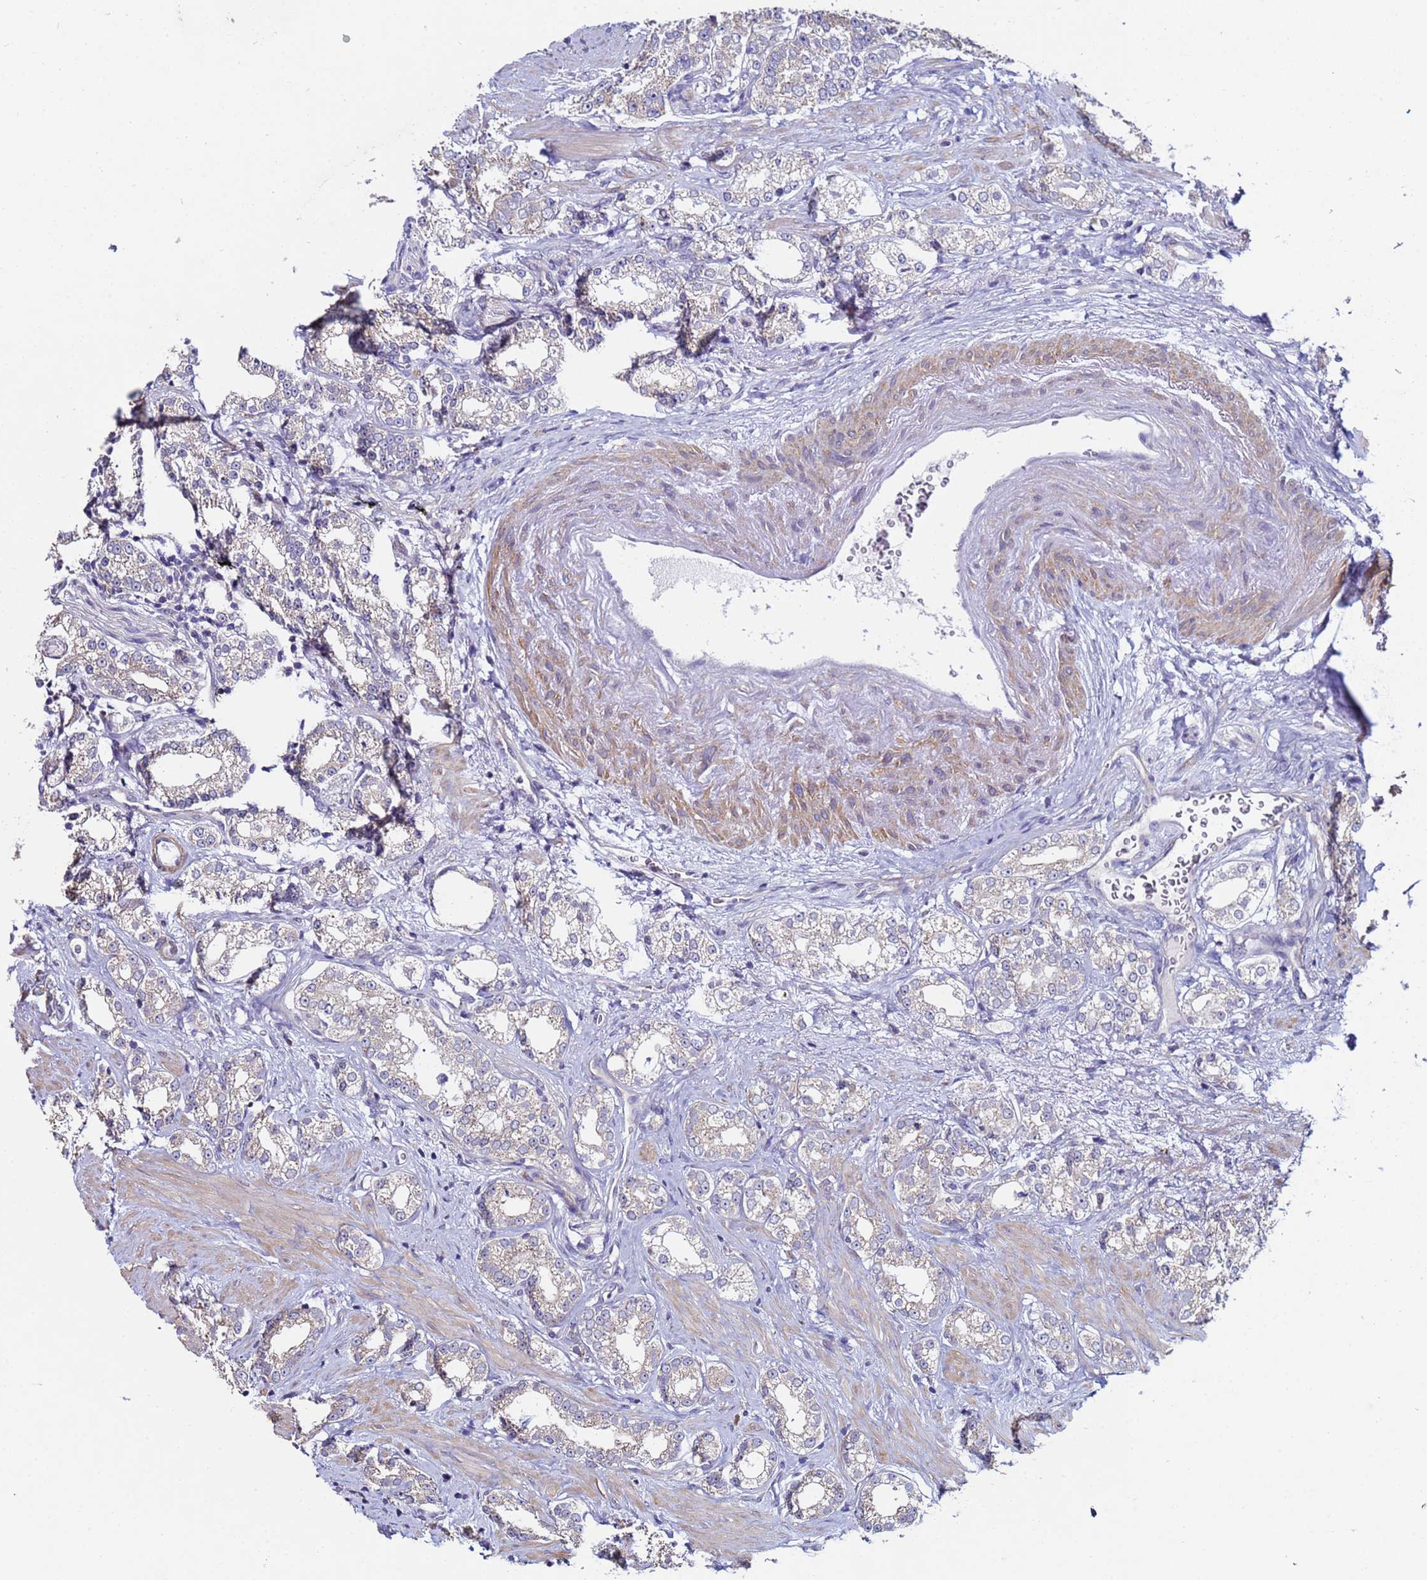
{"staining": {"intensity": "negative", "quantity": "none", "location": "none"}, "tissue": "prostate cancer", "cell_type": "Tumor cells", "image_type": "cancer", "snomed": [{"axis": "morphology", "description": "Normal tissue, NOS"}, {"axis": "morphology", "description": "Adenocarcinoma, High grade"}, {"axis": "topography", "description": "Prostate"}], "caption": "Protein analysis of prostate high-grade adenocarcinoma exhibits no significant staining in tumor cells.", "gene": "CLHC1", "patient": {"sex": "male", "age": 83}}